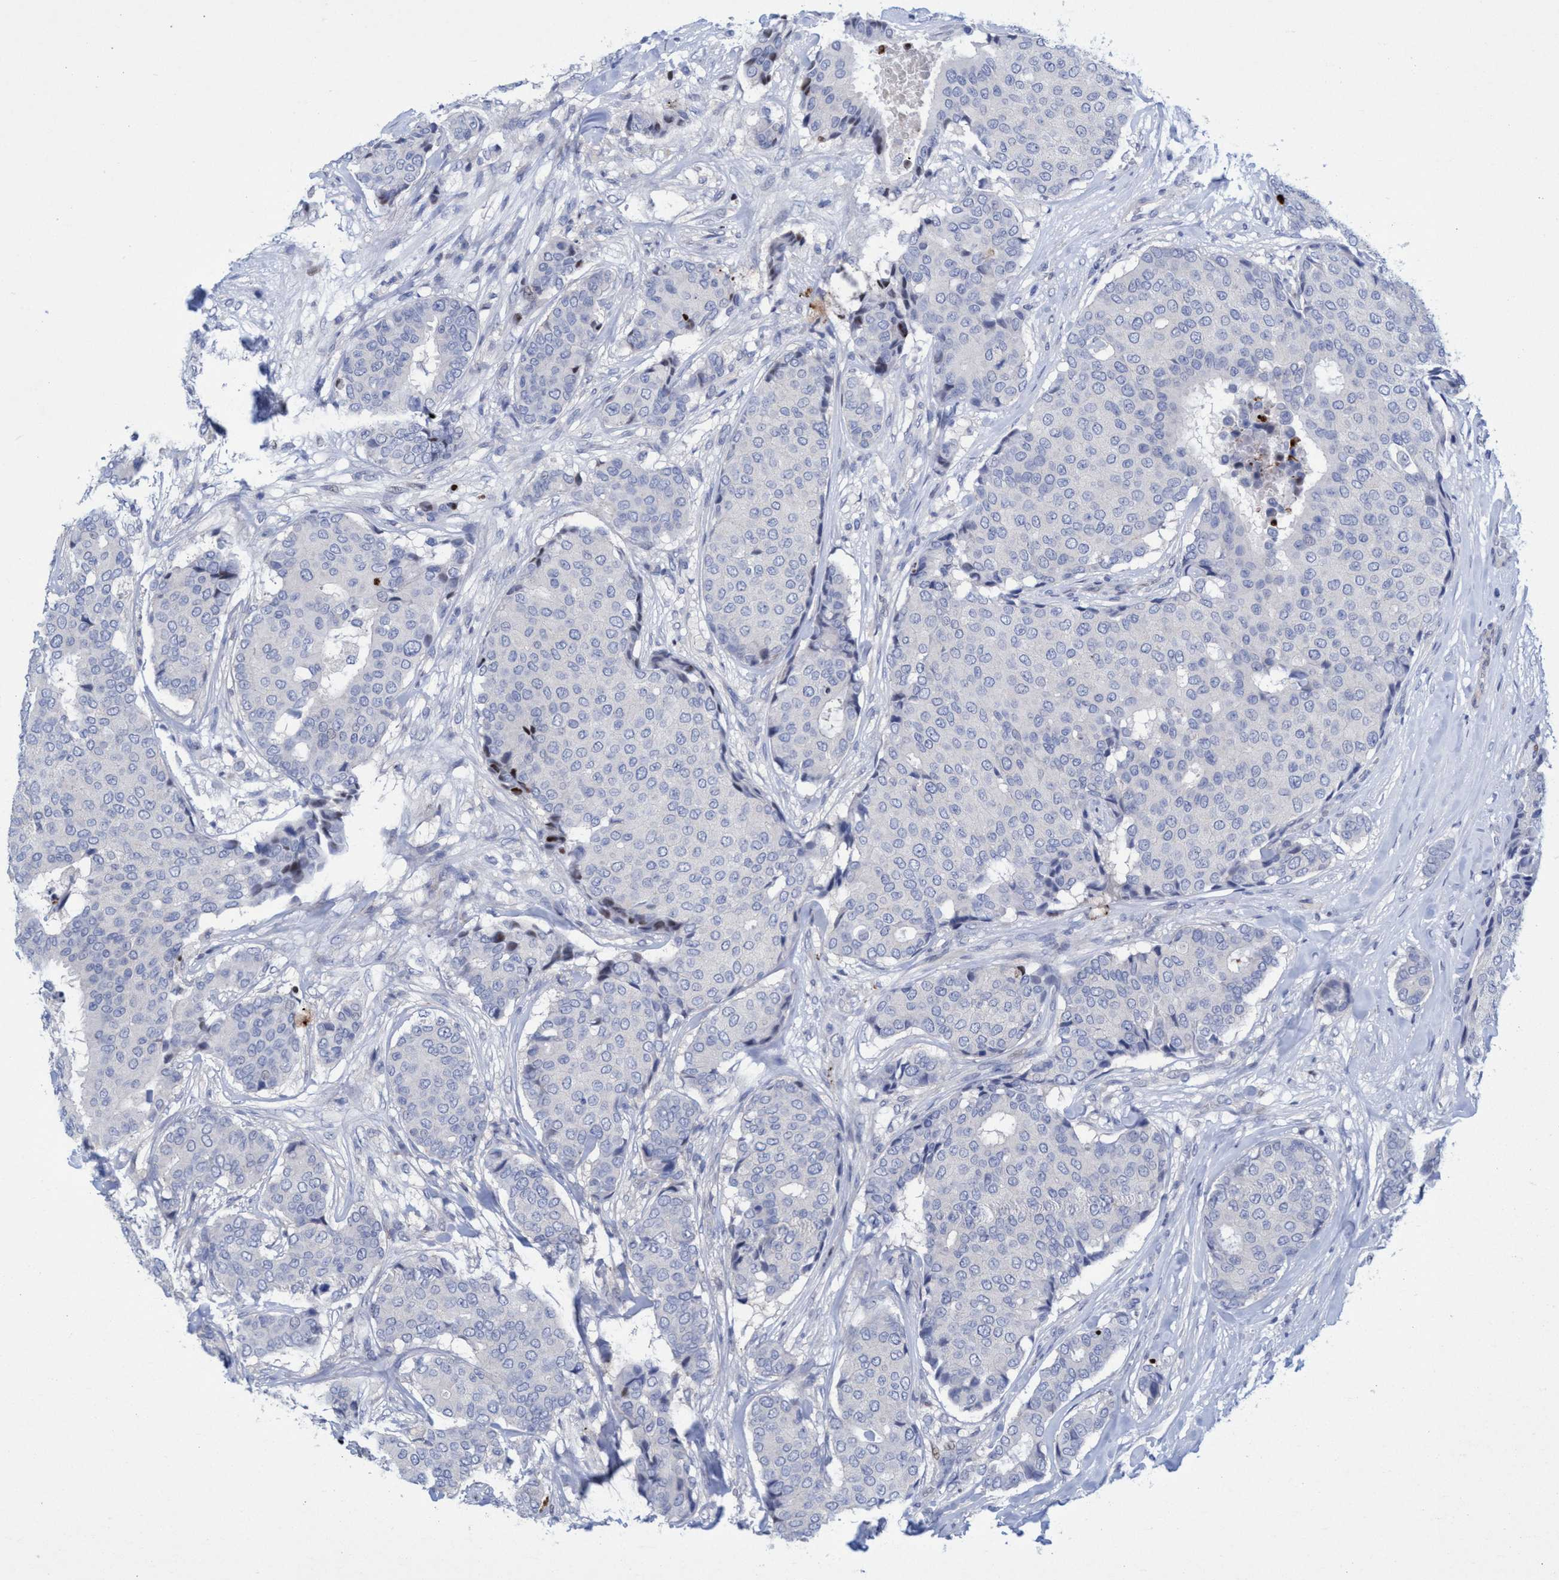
{"staining": {"intensity": "negative", "quantity": "none", "location": "none"}, "tissue": "breast cancer", "cell_type": "Tumor cells", "image_type": "cancer", "snomed": [{"axis": "morphology", "description": "Duct carcinoma"}, {"axis": "topography", "description": "Breast"}], "caption": "This image is of breast intraductal carcinoma stained with immunohistochemistry (IHC) to label a protein in brown with the nuclei are counter-stained blue. There is no positivity in tumor cells.", "gene": "R3HCC1", "patient": {"sex": "female", "age": 75}}